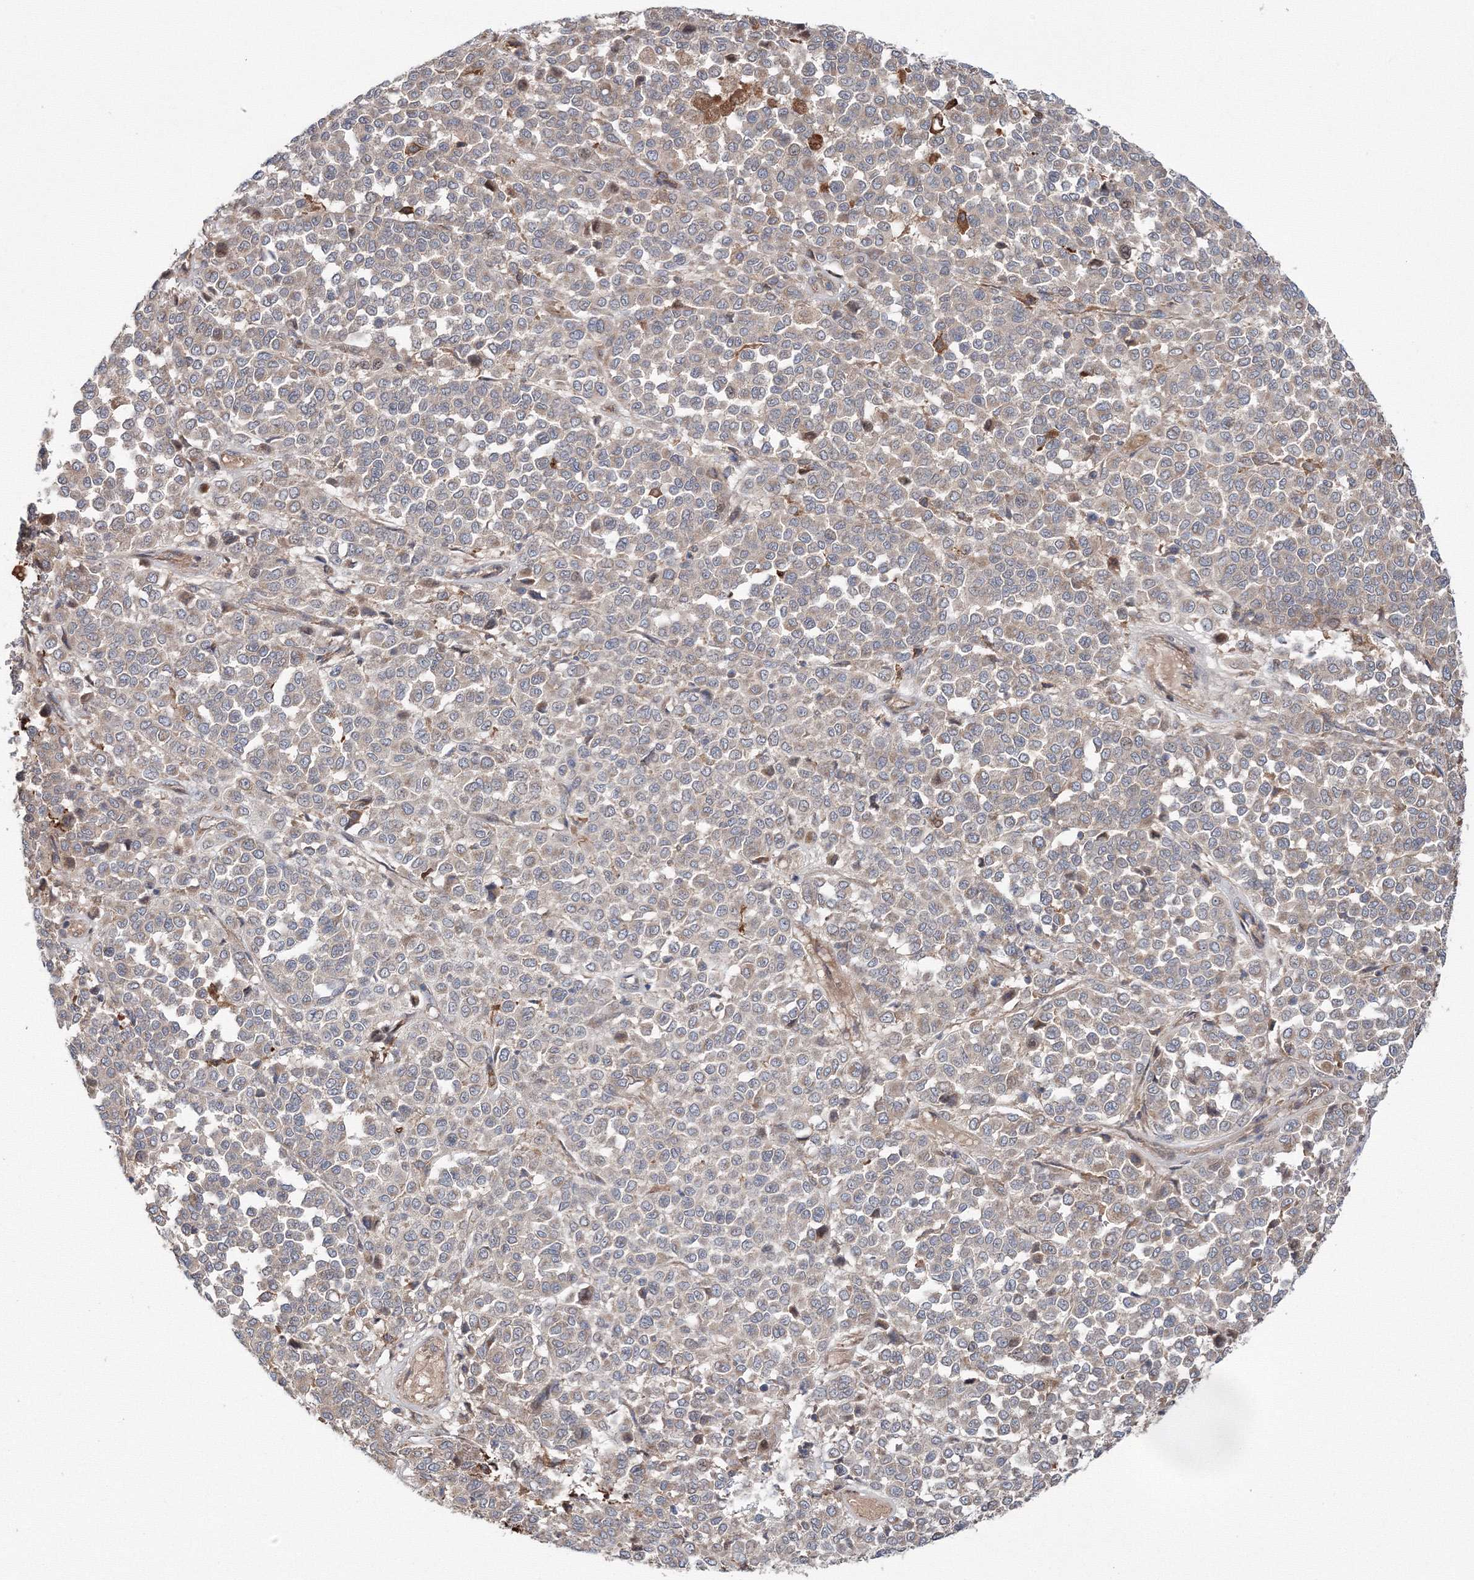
{"staining": {"intensity": "weak", "quantity": "25%-75%", "location": "cytoplasmic/membranous"}, "tissue": "melanoma", "cell_type": "Tumor cells", "image_type": "cancer", "snomed": [{"axis": "morphology", "description": "Malignant melanoma, Metastatic site"}, {"axis": "topography", "description": "Pancreas"}], "caption": "Immunohistochemistry (IHC) of human malignant melanoma (metastatic site) exhibits low levels of weak cytoplasmic/membranous positivity in approximately 25%-75% of tumor cells. (IHC, brightfield microscopy, high magnification).", "gene": "RANBP3L", "patient": {"sex": "female", "age": 30}}